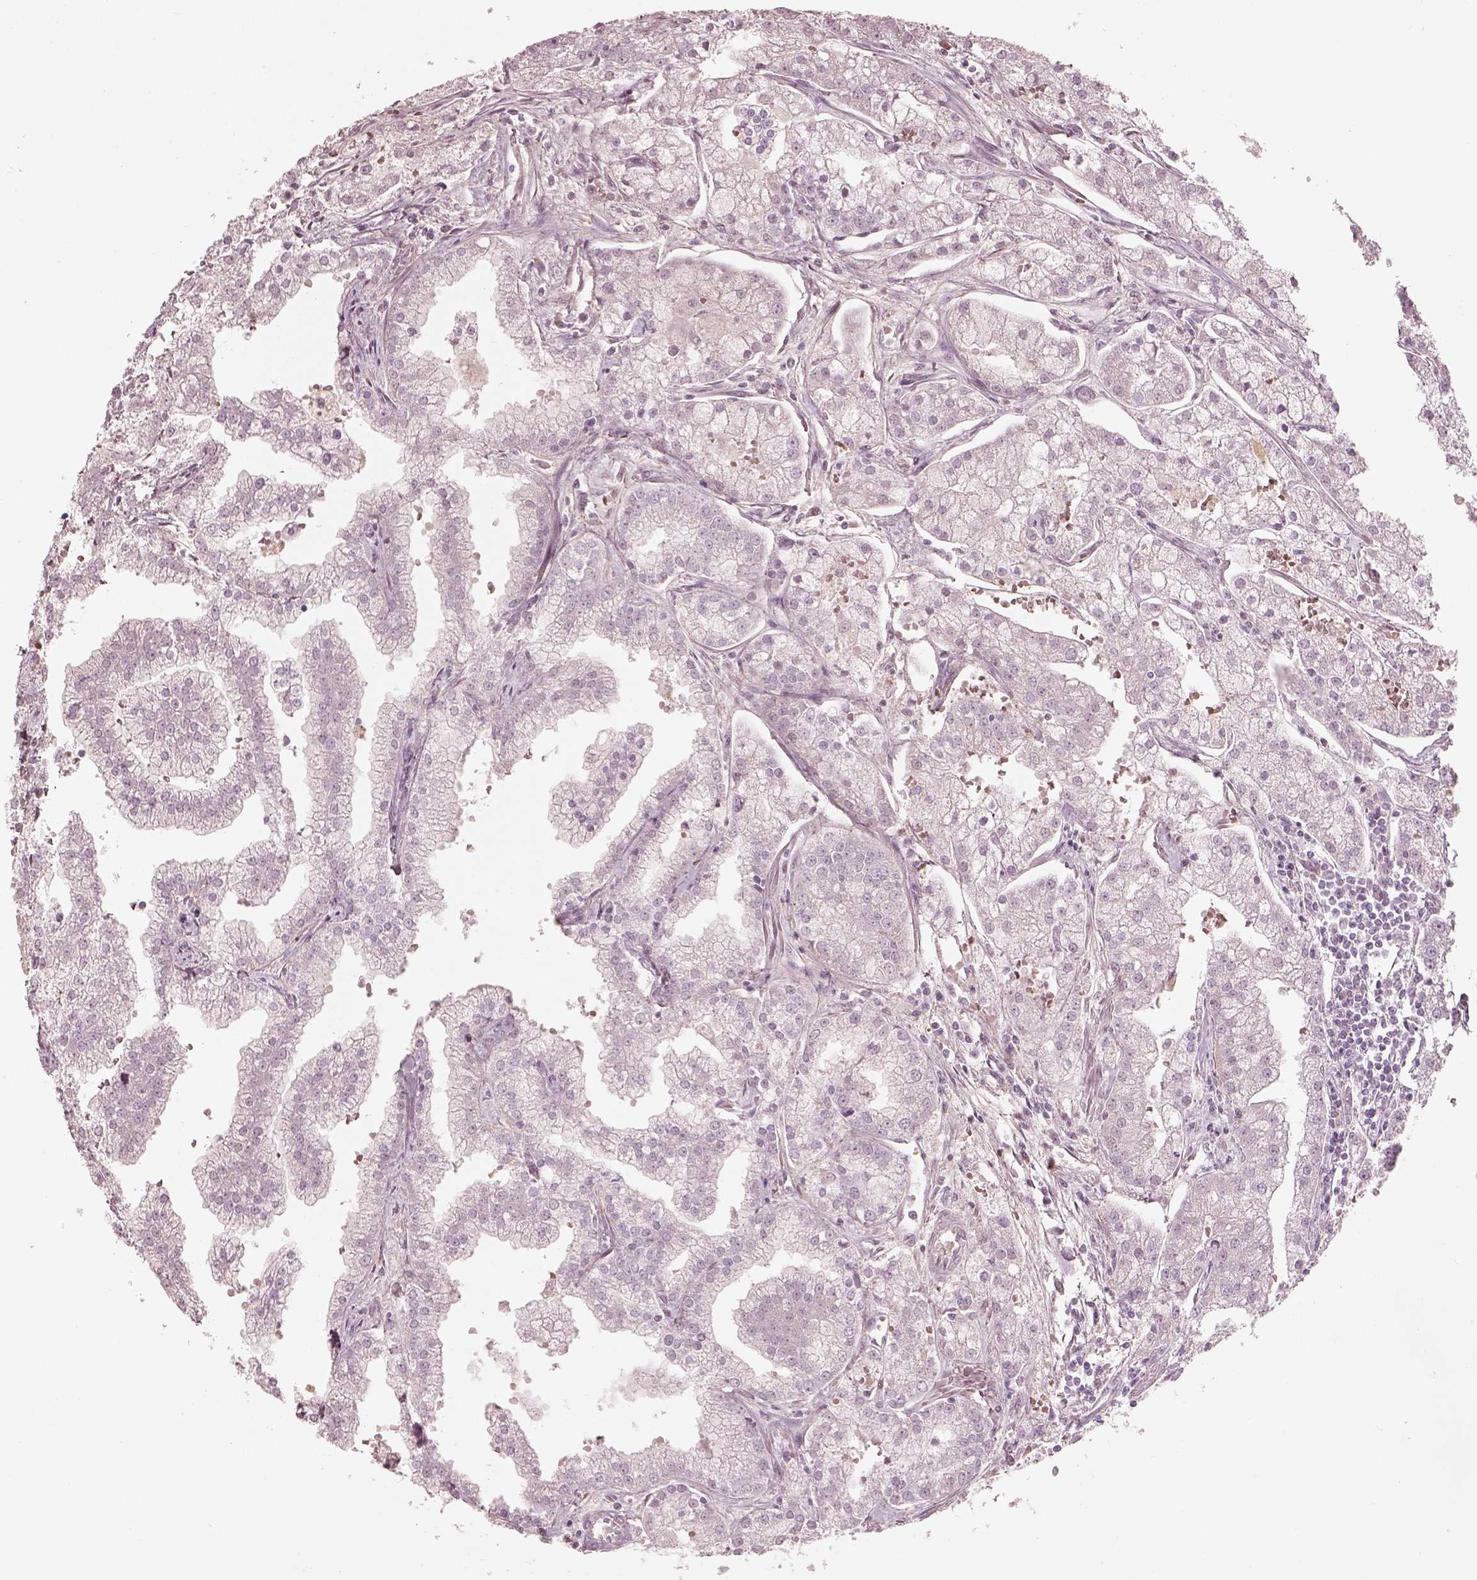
{"staining": {"intensity": "negative", "quantity": "none", "location": "none"}, "tissue": "prostate cancer", "cell_type": "Tumor cells", "image_type": "cancer", "snomed": [{"axis": "morphology", "description": "Adenocarcinoma, NOS"}, {"axis": "topography", "description": "Prostate"}], "caption": "This image is of prostate cancer stained with IHC to label a protein in brown with the nuclei are counter-stained blue. There is no staining in tumor cells. (DAB (3,3'-diaminobenzidine) immunohistochemistry (IHC), high magnification).", "gene": "ANKLE1", "patient": {"sex": "male", "age": 70}}